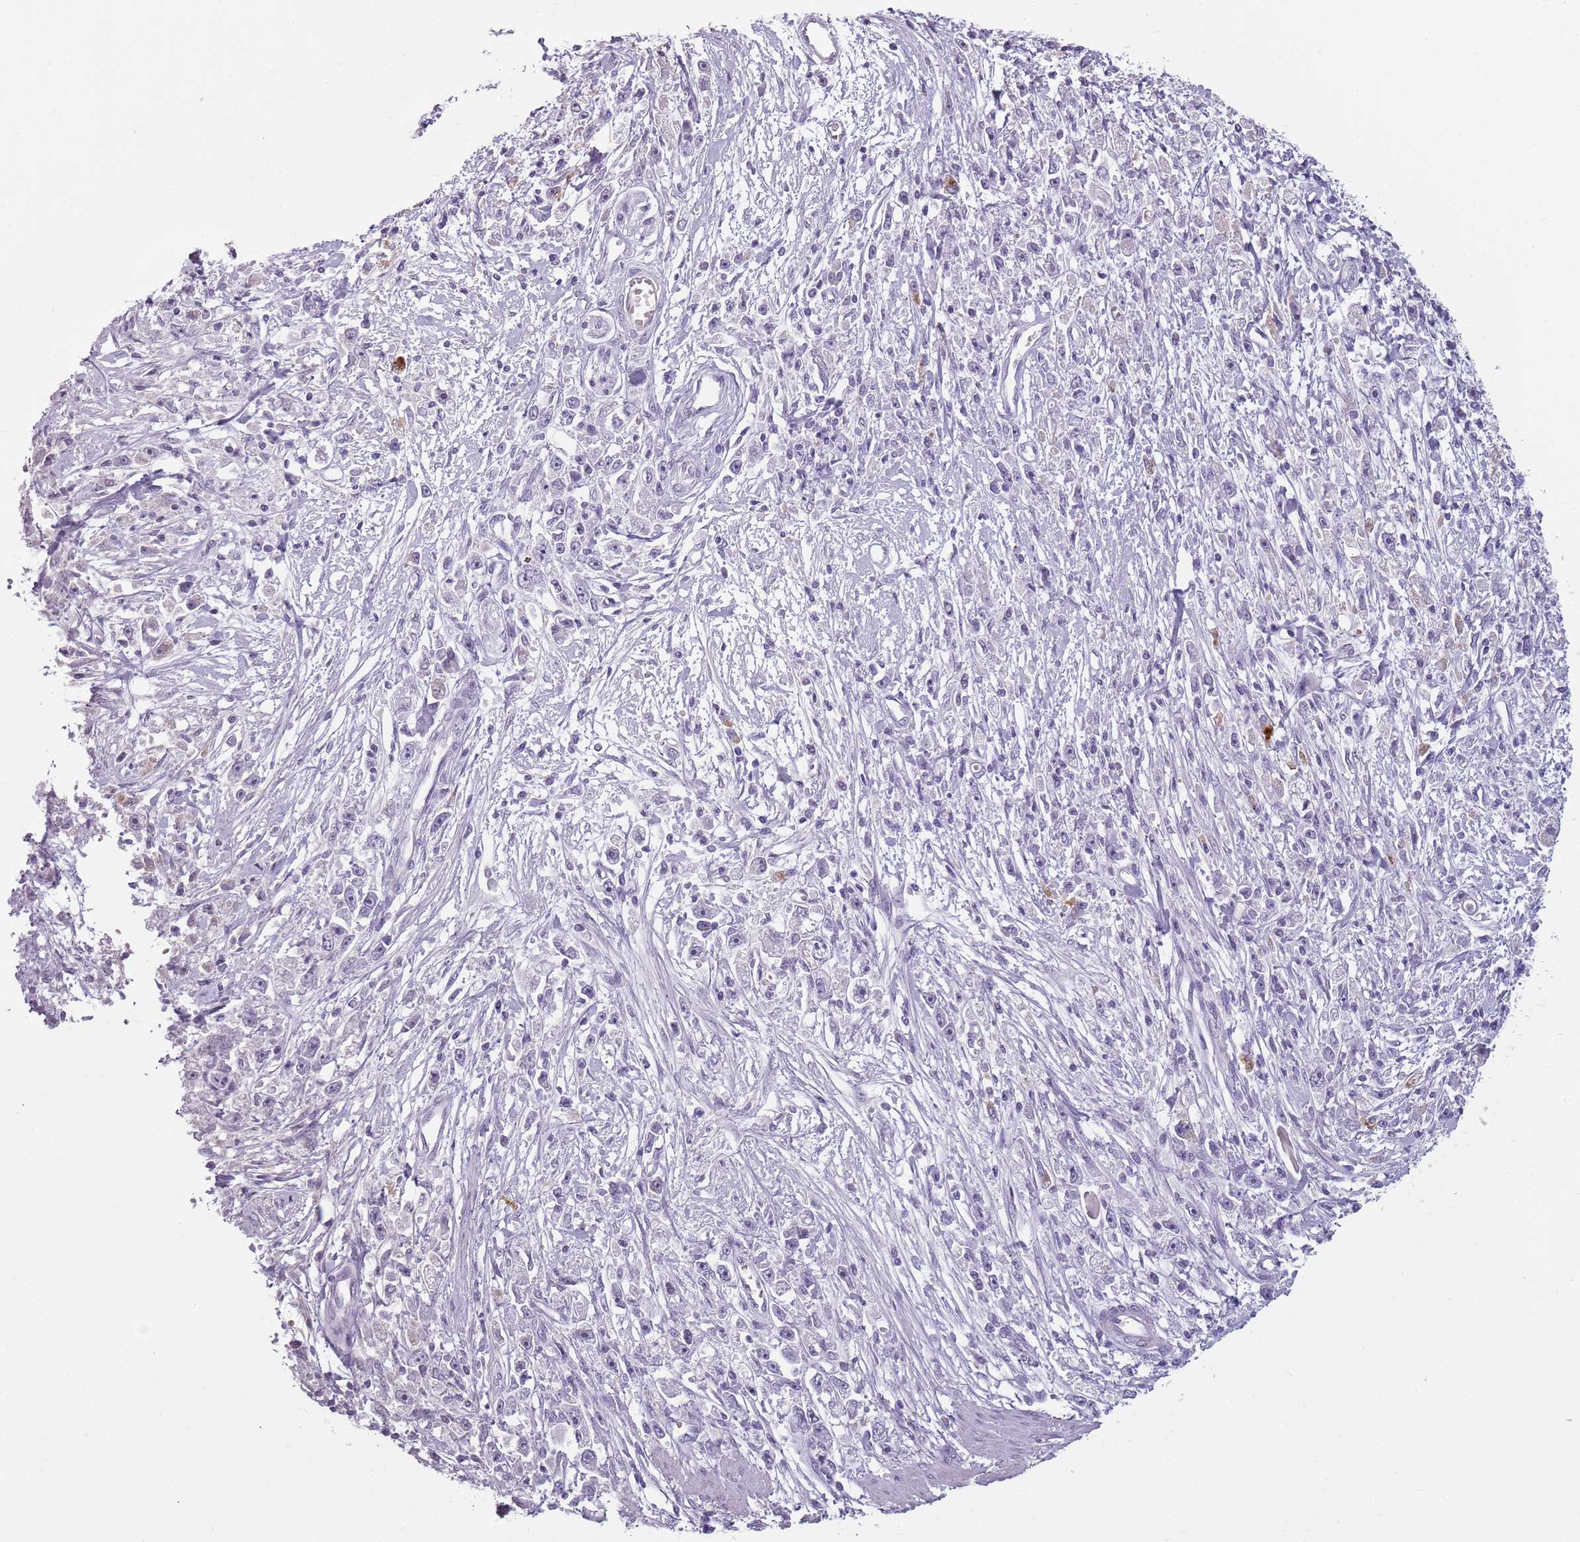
{"staining": {"intensity": "negative", "quantity": "none", "location": "none"}, "tissue": "stomach cancer", "cell_type": "Tumor cells", "image_type": "cancer", "snomed": [{"axis": "morphology", "description": "Adenocarcinoma, NOS"}, {"axis": "topography", "description": "Stomach"}], "caption": "Tumor cells are negative for protein expression in human stomach cancer. (Brightfield microscopy of DAB (3,3'-diaminobenzidine) immunohistochemistry at high magnification).", "gene": "PIEZO1", "patient": {"sex": "female", "age": 59}}